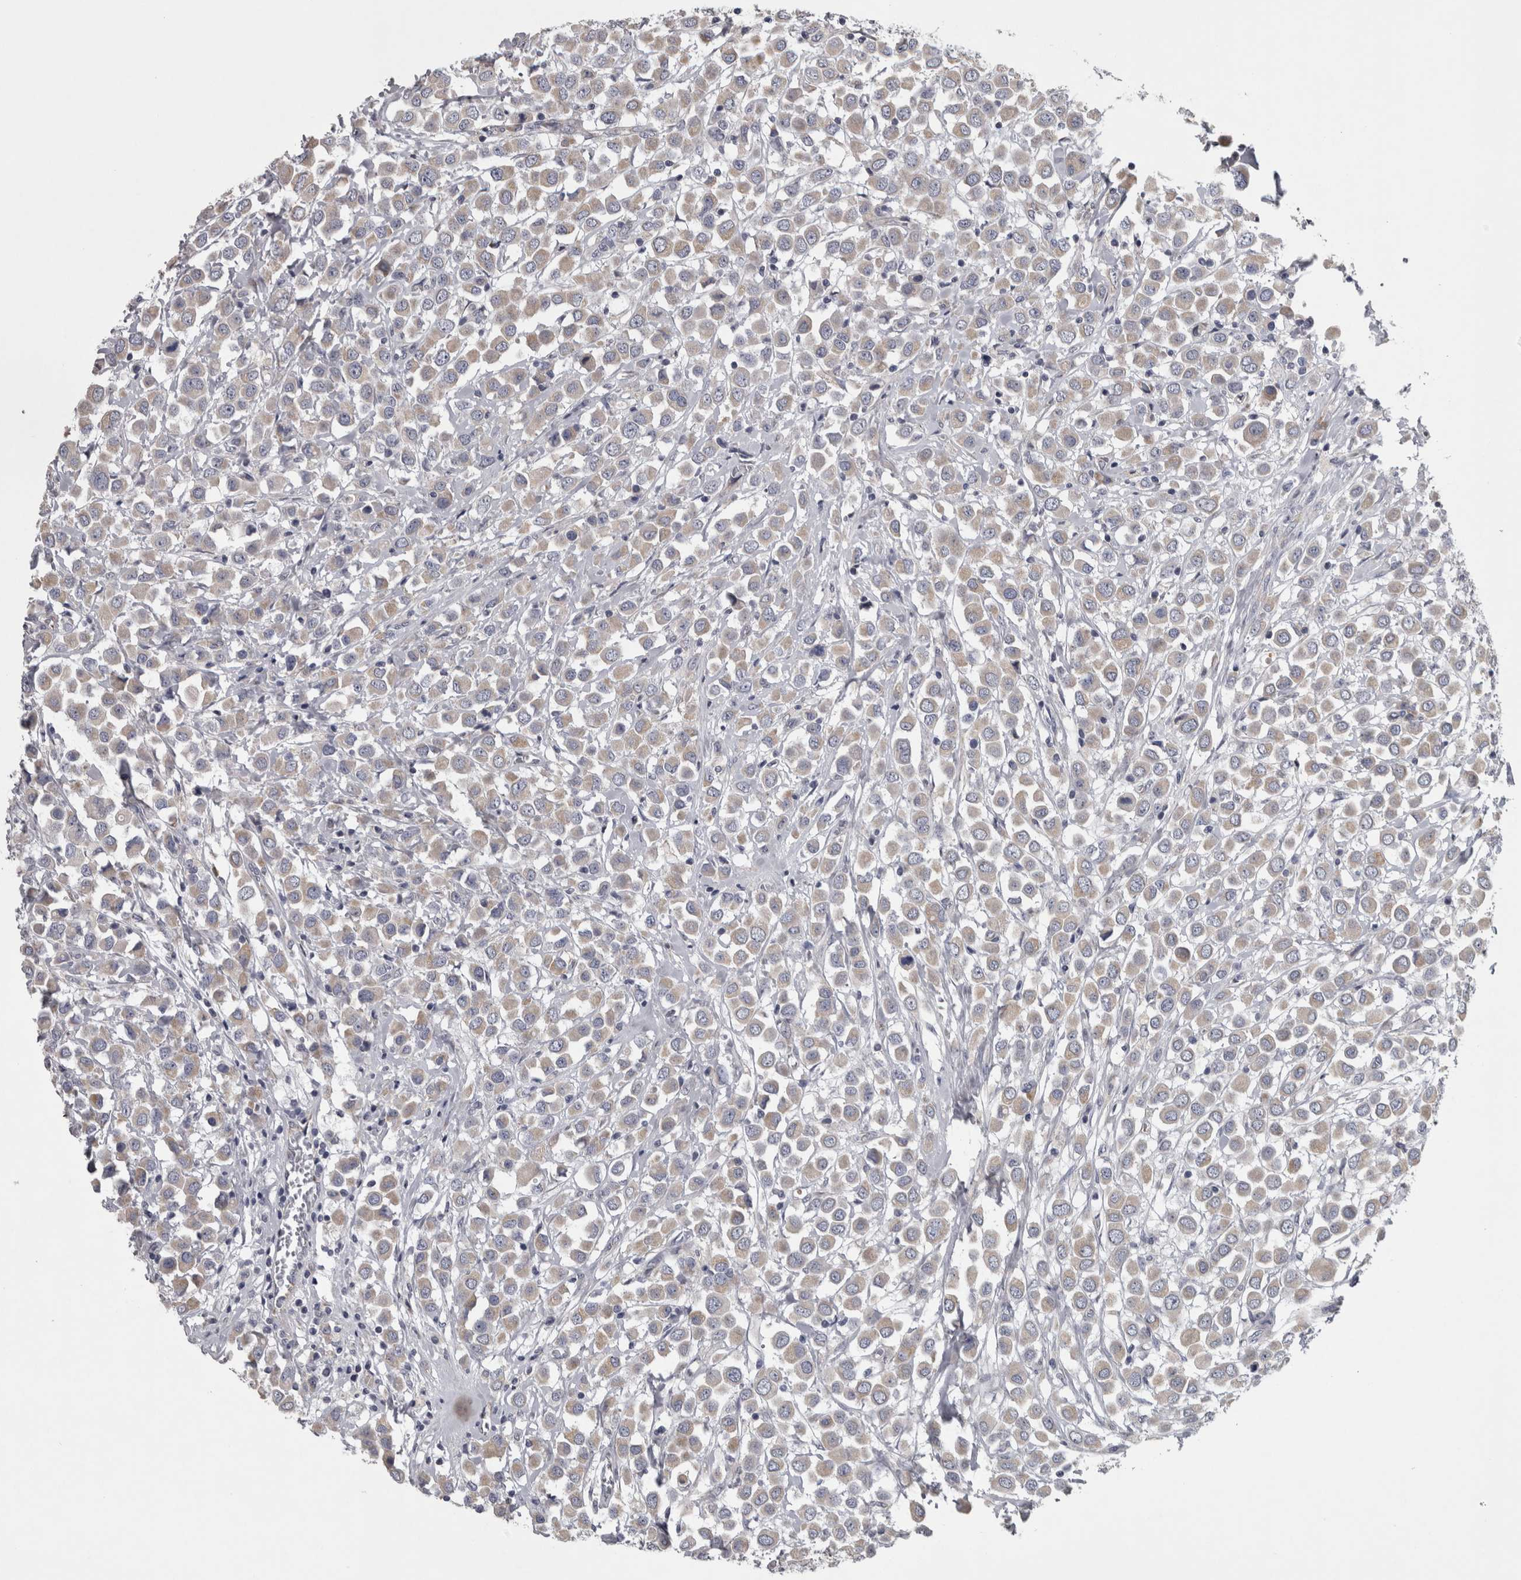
{"staining": {"intensity": "weak", "quantity": ">75%", "location": "cytoplasmic/membranous"}, "tissue": "breast cancer", "cell_type": "Tumor cells", "image_type": "cancer", "snomed": [{"axis": "morphology", "description": "Duct carcinoma"}, {"axis": "topography", "description": "Breast"}], "caption": "A micrograph of human intraductal carcinoma (breast) stained for a protein displays weak cytoplasmic/membranous brown staining in tumor cells.", "gene": "DBT", "patient": {"sex": "female", "age": 61}}